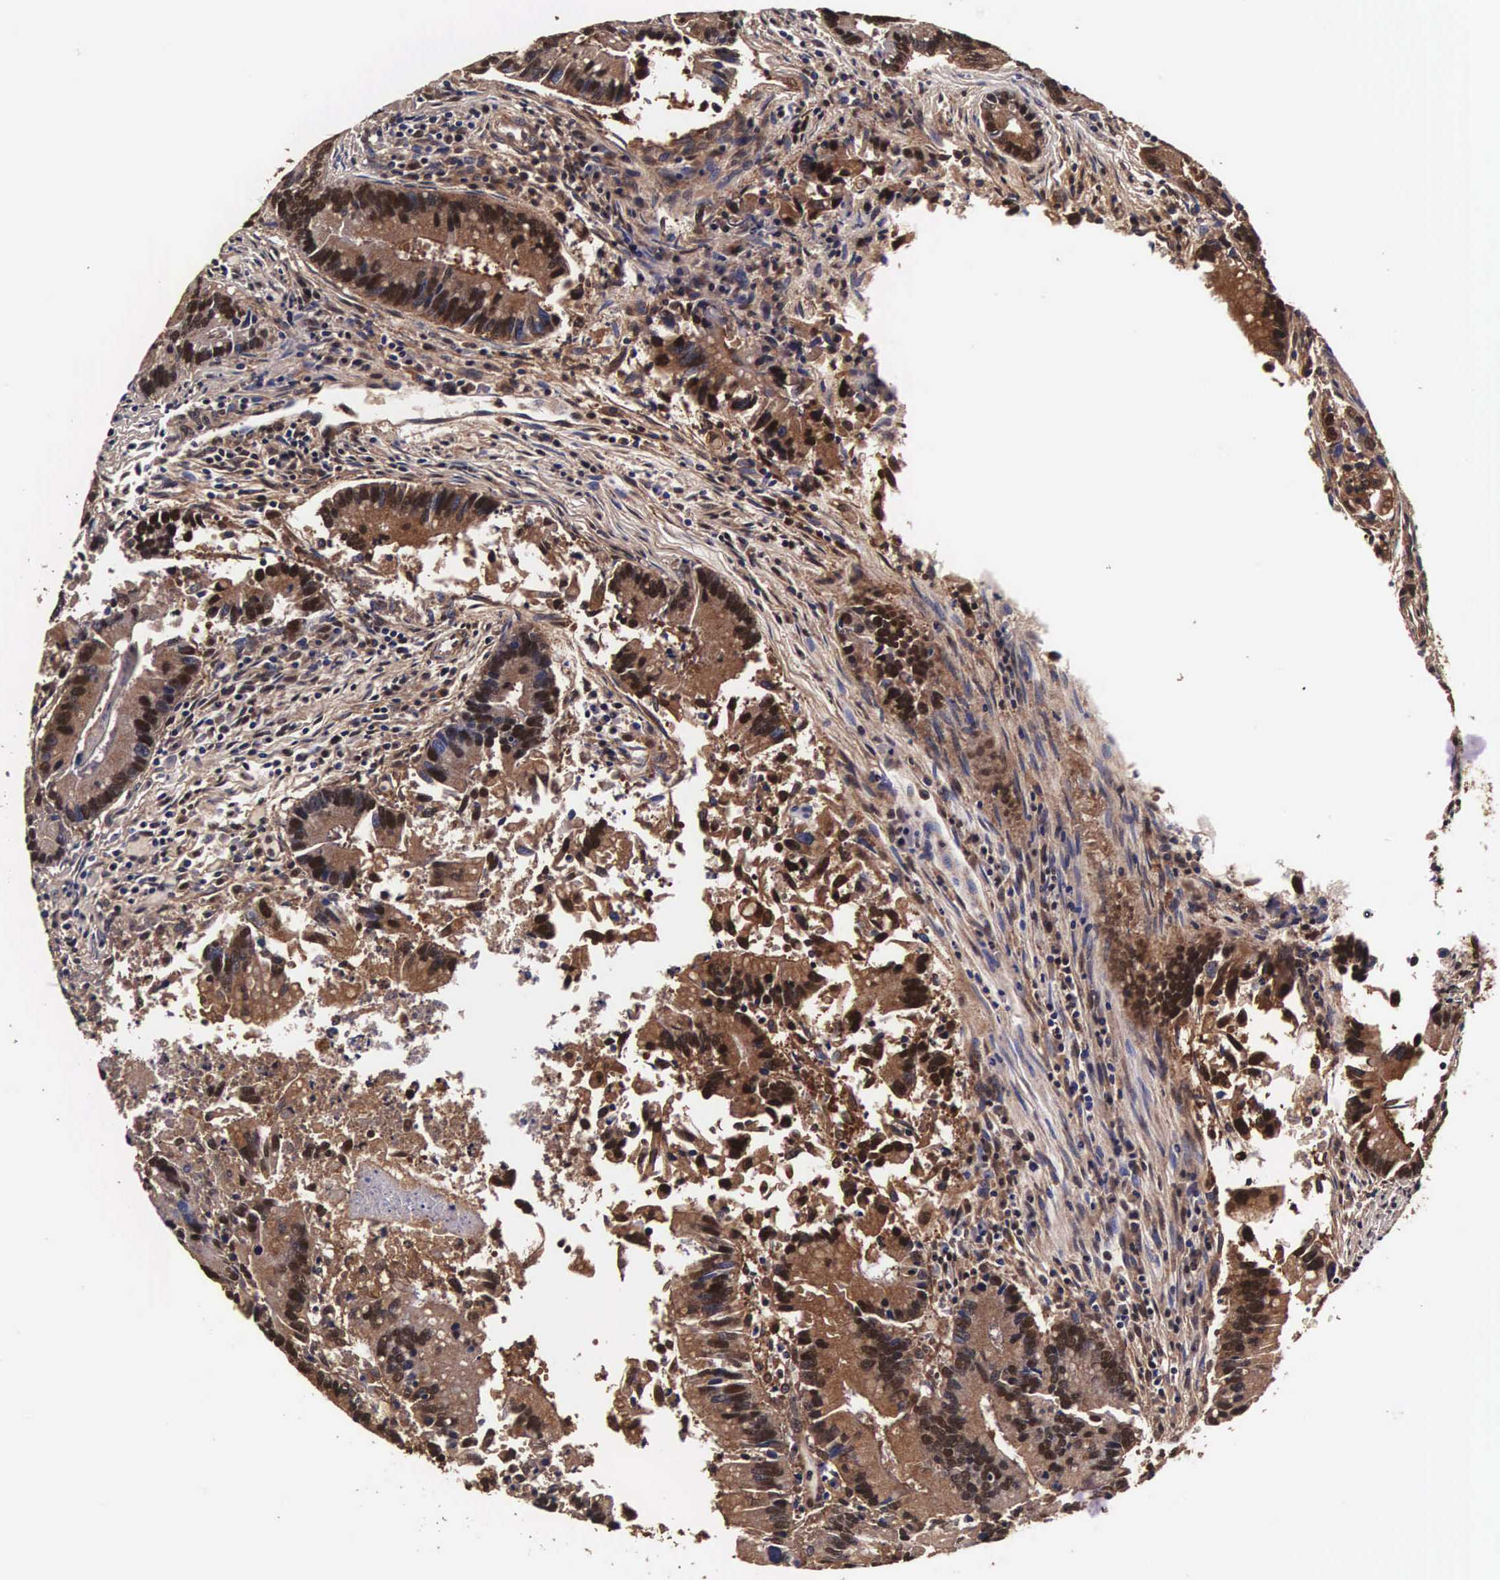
{"staining": {"intensity": "strong", "quantity": ">75%", "location": "cytoplasmic/membranous,nuclear"}, "tissue": "colorectal cancer", "cell_type": "Tumor cells", "image_type": "cancer", "snomed": [{"axis": "morphology", "description": "Adenocarcinoma, NOS"}, {"axis": "topography", "description": "Rectum"}], "caption": "Brown immunohistochemical staining in colorectal adenocarcinoma shows strong cytoplasmic/membranous and nuclear staining in approximately >75% of tumor cells.", "gene": "TECPR2", "patient": {"sex": "female", "age": 81}}